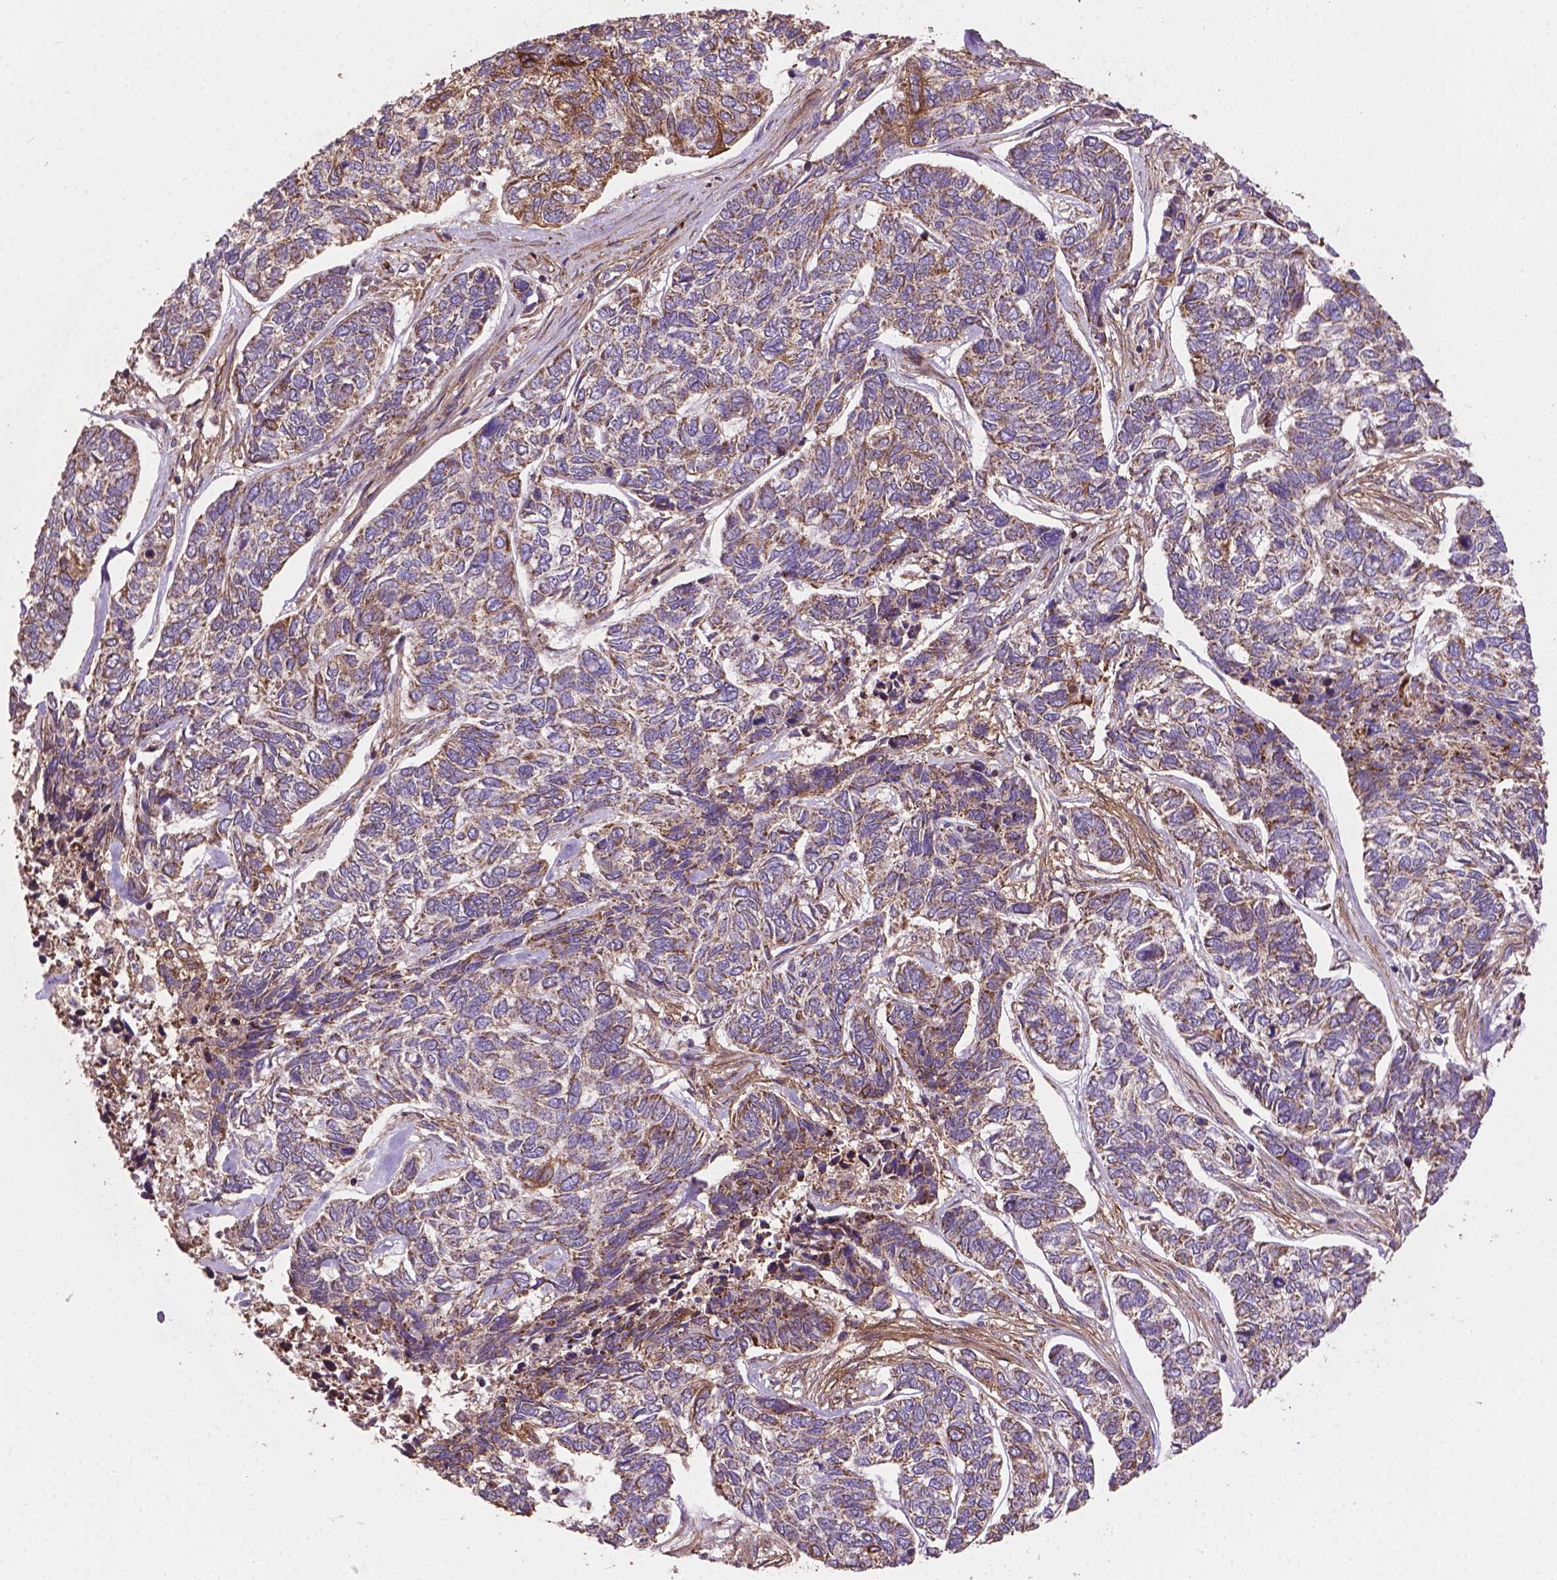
{"staining": {"intensity": "moderate", "quantity": "<25%", "location": "cytoplasmic/membranous"}, "tissue": "skin cancer", "cell_type": "Tumor cells", "image_type": "cancer", "snomed": [{"axis": "morphology", "description": "Basal cell carcinoma"}, {"axis": "topography", "description": "Skin"}], "caption": "Protein analysis of skin cancer tissue shows moderate cytoplasmic/membranous staining in about <25% of tumor cells.", "gene": "TCAF1", "patient": {"sex": "female", "age": 65}}